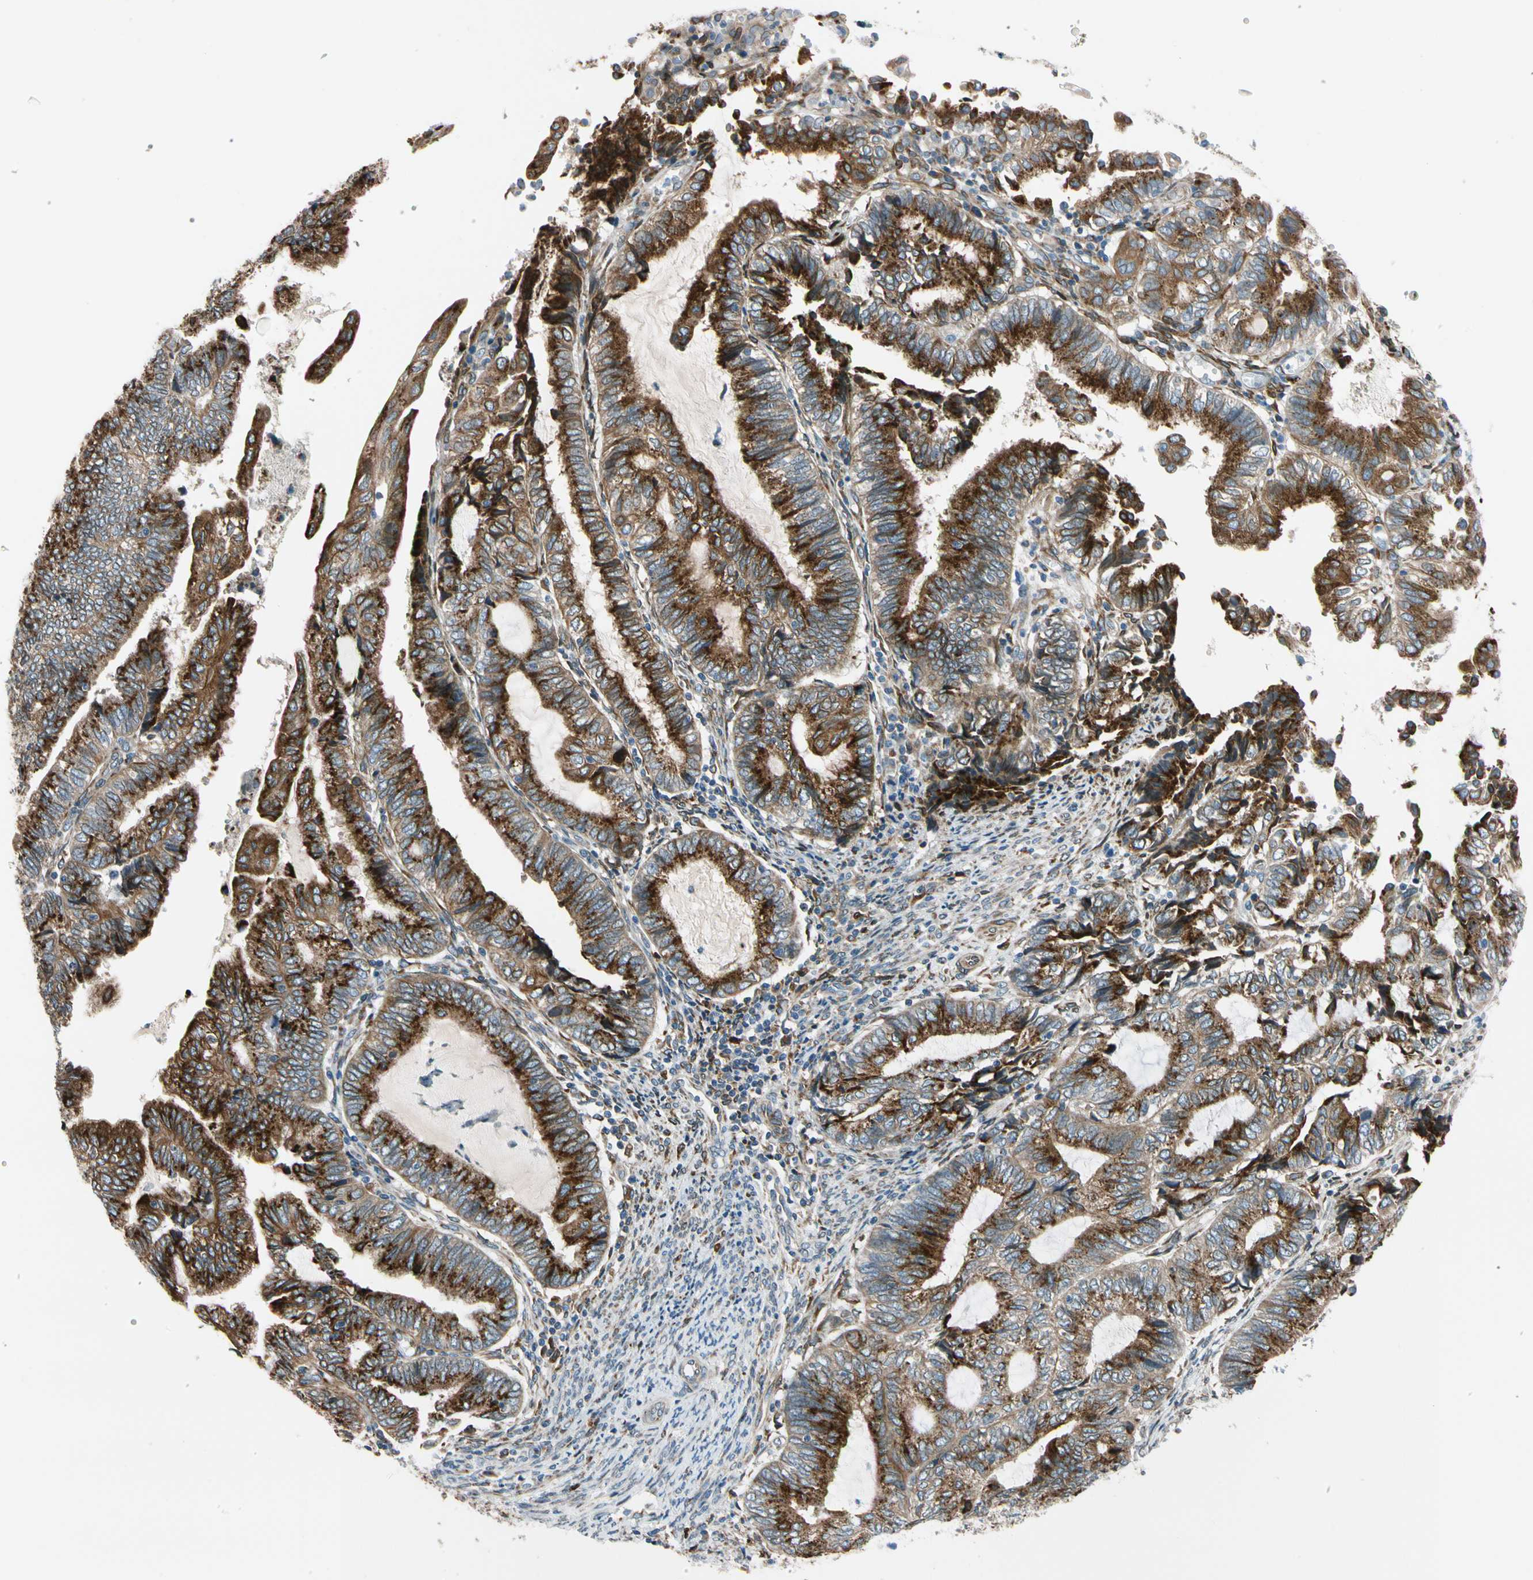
{"staining": {"intensity": "strong", "quantity": ">75%", "location": "cytoplasmic/membranous"}, "tissue": "endometrial cancer", "cell_type": "Tumor cells", "image_type": "cancer", "snomed": [{"axis": "morphology", "description": "Adenocarcinoma, NOS"}, {"axis": "topography", "description": "Uterus"}, {"axis": "topography", "description": "Endometrium"}], "caption": "Immunohistochemistry (IHC) micrograph of endometrial adenocarcinoma stained for a protein (brown), which displays high levels of strong cytoplasmic/membranous expression in approximately >75% of tumor cells.", "gene": "NUCB1", "patient": {"sex": "female", "age": 70}}